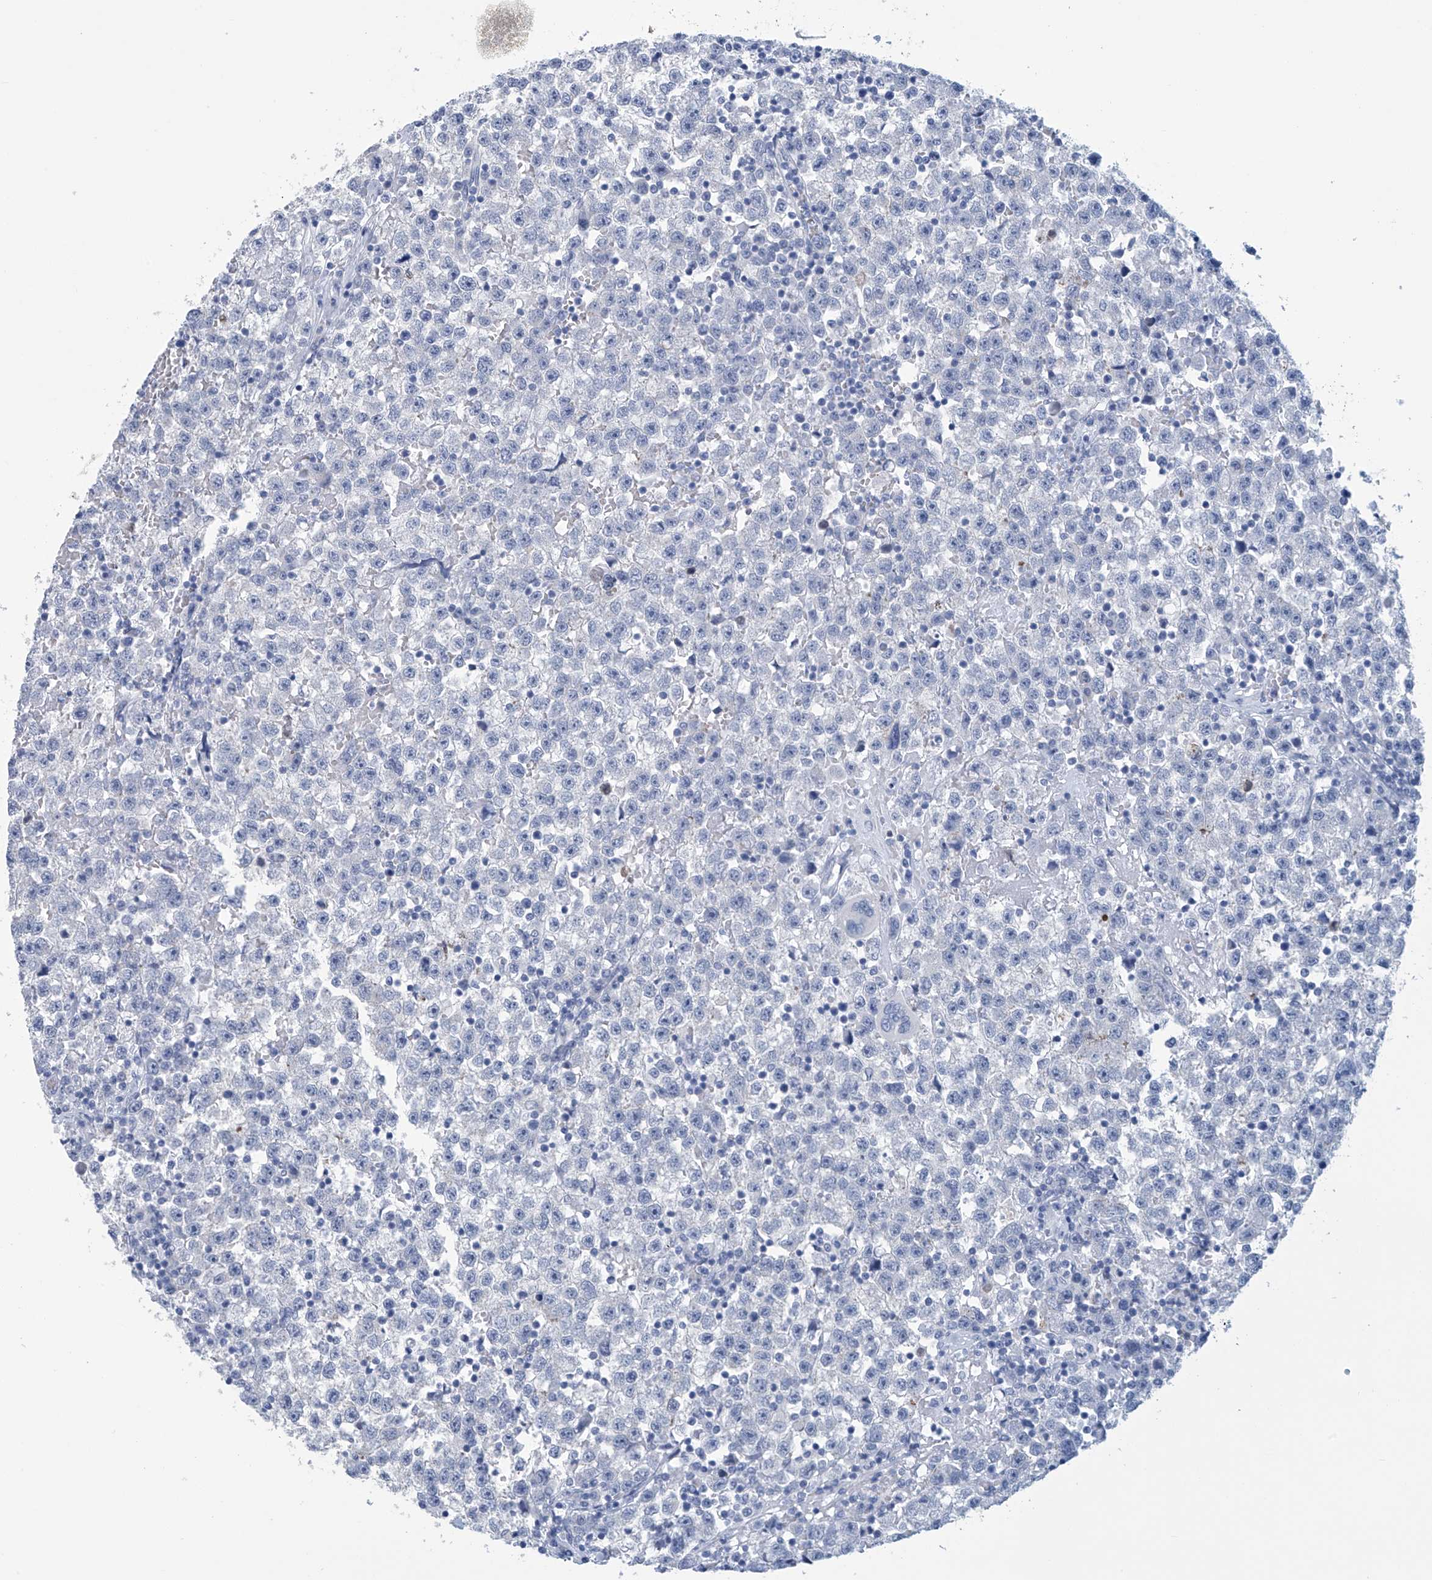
{"staining": {"intensity": "negative", "quantity": "none", "location": "none"}, "tissue": "testis cancer", "cell_type": "Tumor cells", "image_type": "cancer", "snomed": [{"axis": "morphology", "description": "Seminoma, NOS"}, {"axis": "topography", "description": "Testis"}], "caption": "Tumor cells are negative for protein expression in human seminoma (testis).", "gene": "DSP", "patient": {"sex": "male", "age": 22}}